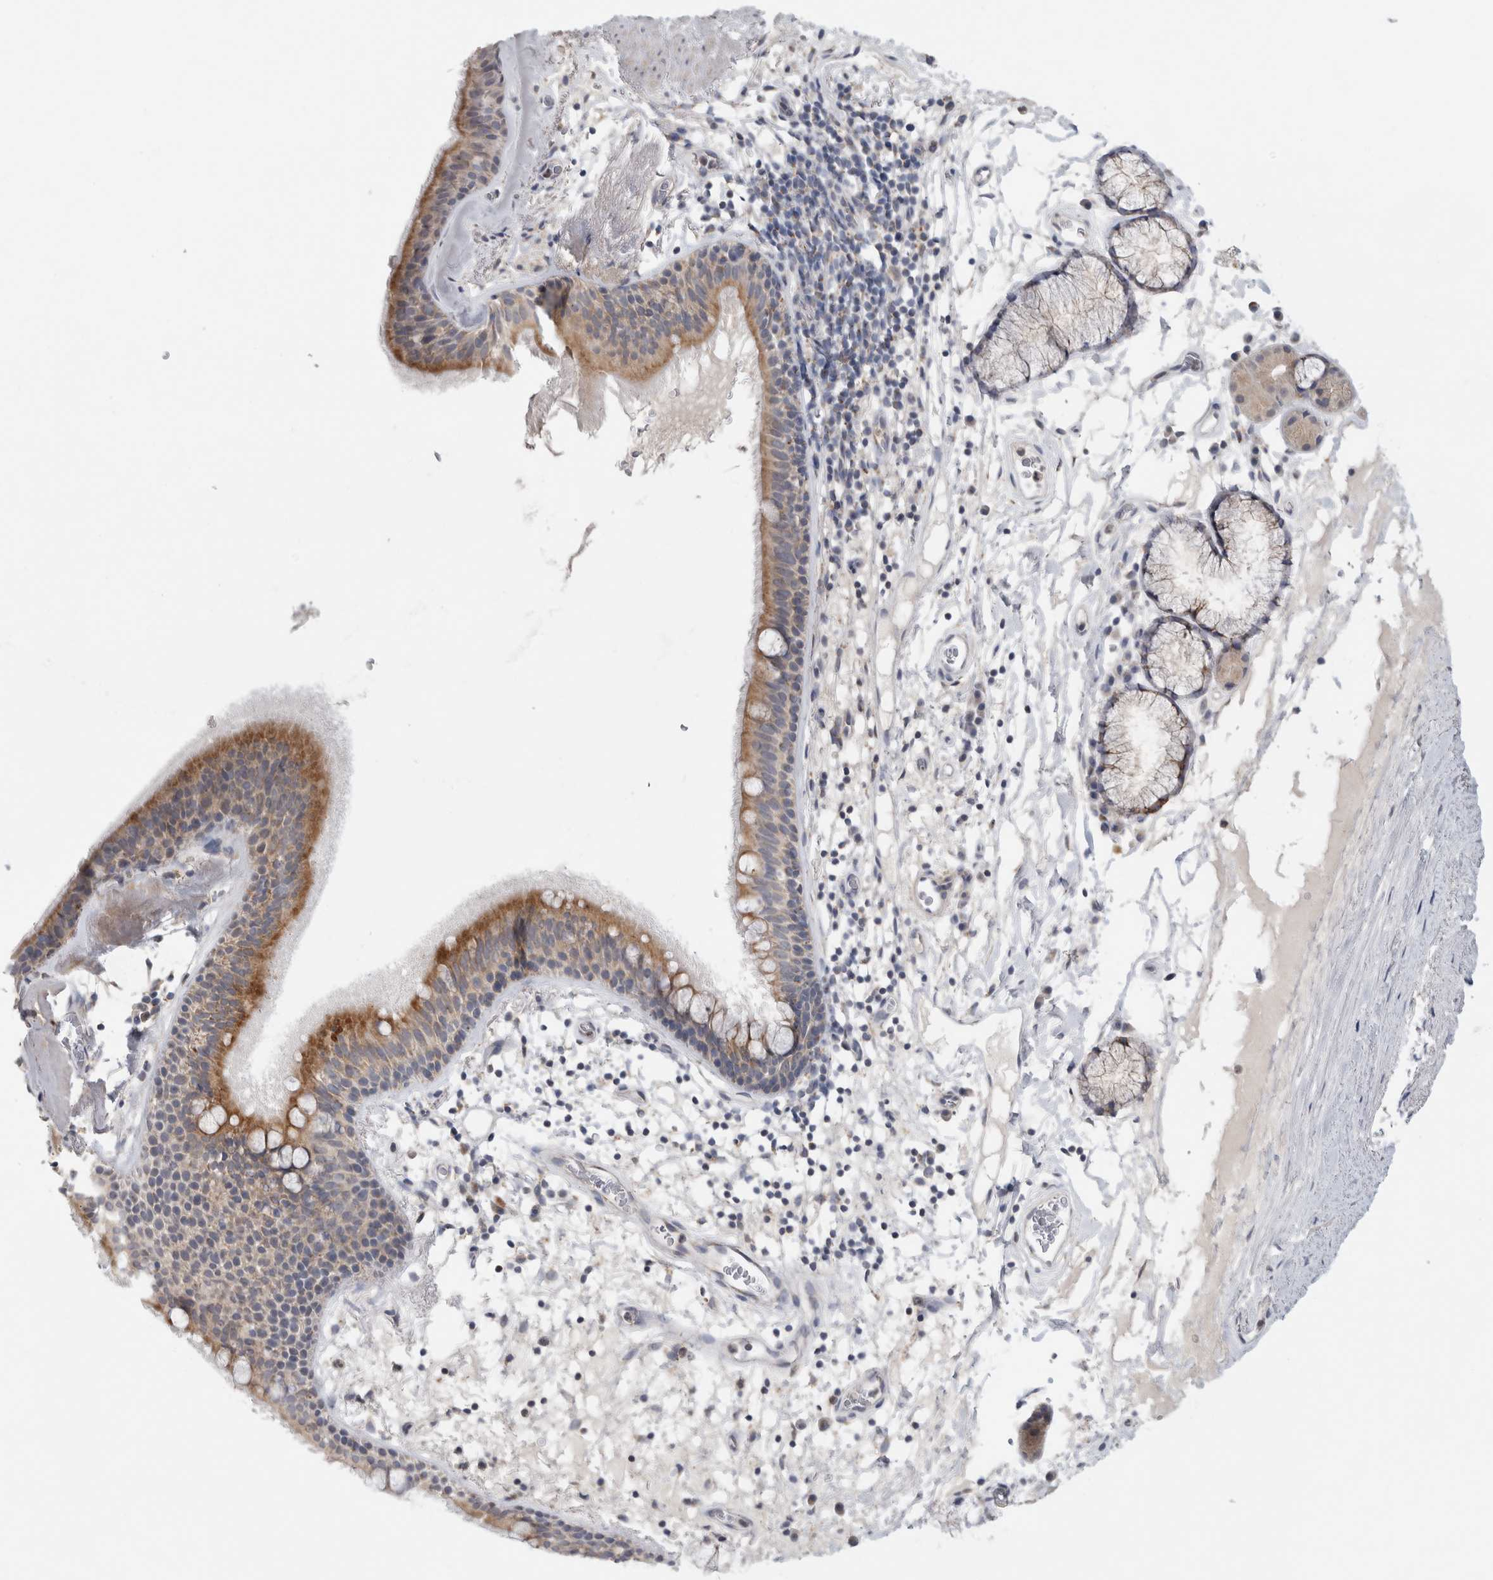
{"staining": {"intensity": "moderate", "quantity": ">75%", "location": "cytoplasmic/membranous"}, "tissue": "bronchus", "cell_type": "Respiratory epithelial cells", "image_type": "normal", "snomed": [{"axis": "morphology", "description": "Normal tissue, NOS"}, {"axis": "topography", "description": "Cartilage tissue"}], "caption": "DAB (3,3'-diaminobenzidine) immunohistochemical staining of unremarkable bronchus demonstrates moderate cytoplasmic/membranous protein staining in approximately >75% of respiratory epithelial cells.", "gene": "RAB18", "patient": {"sex": "female", "age": 63}}